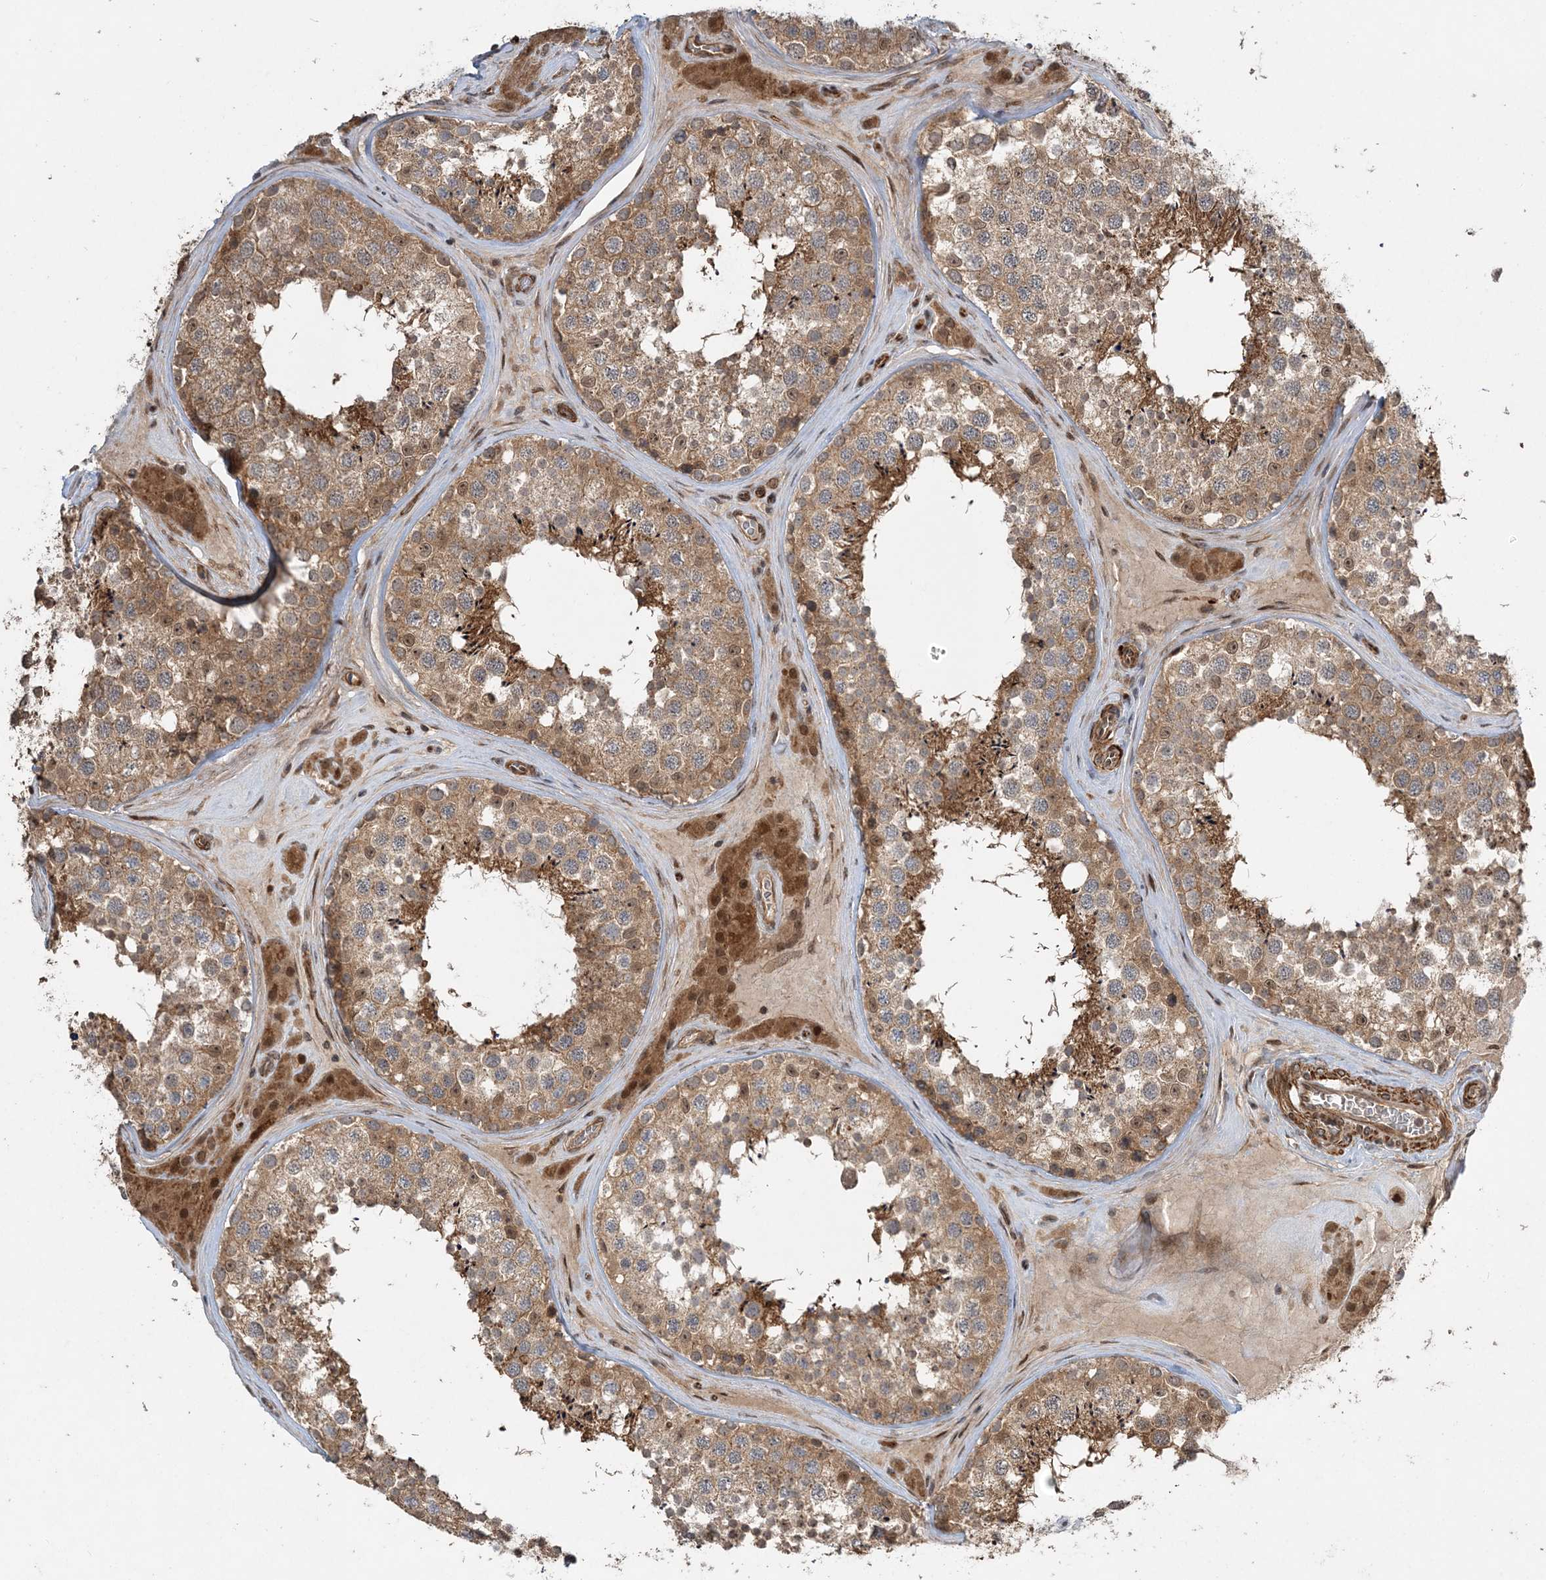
{"staining": {"intensity": "moderate", "quantity": ">75%", "location": "cytoplasmic/membranous,nuclear"}, "tissue": "testis", "cell_type": "Cells in seminiferous ducts", "image_type": "normal", "snomed": [{"axis": "morphology", "description": "Normal tissue, NOS"}, {"axis": "topography", "description": "Testis"}], "caption": "This photomicrograph shows normal testis stained with immunohistochemistry (IHC) to label a protein in brown. The cytoplasmic/membranous,nuclear of cells in seminiferous ducts show moderate positivity for the protein. Nuclei are counter-stained blue.", "gene": "UBTD2", "patient": {"sex": "male", "age": 46}}